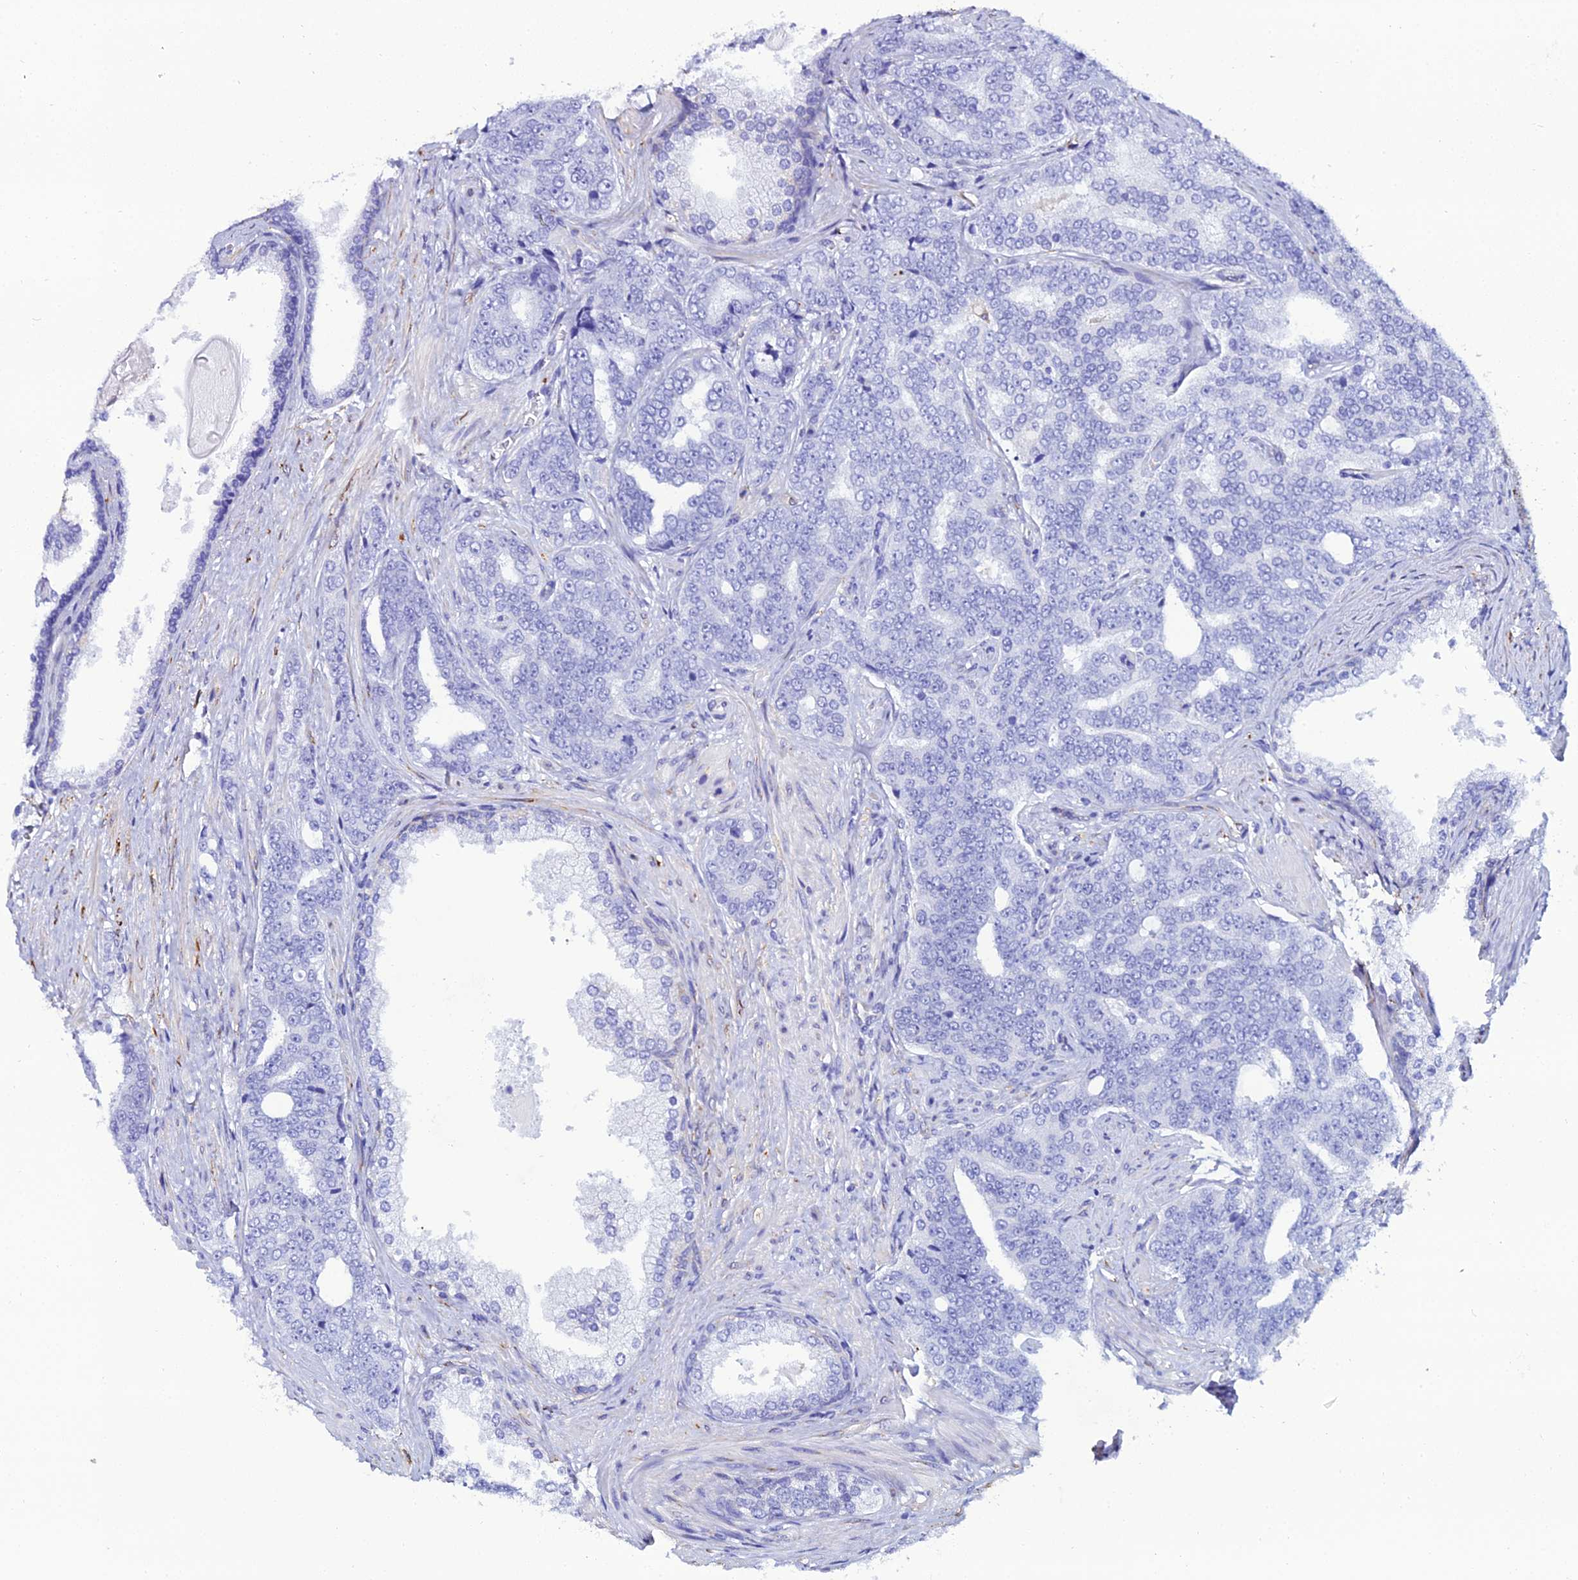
{"staining": {"intensity": "negative", "quantity": "none", "location": "none"}, "tissue": "prostate cancer", "cell_type": "Tumor cells", "image_type": "cancer", "snomed": [{"axis": "morphology", "description": "Adenocarcinoma, High grade"}, {"axis": "topography", "description": "Prostate"}], "caption": "The histopathology image reveals no significant expression in tumor cells of adenocarcinoma (high-grade) (prostate). The staining was performed using DAB to visualize the protein expression in brown, while the nuclei were stained in blue with hematoxylin (Magnification: 20x).", "gene": "TXNDC5", "patient": {"sex": "male", "age": 67}}